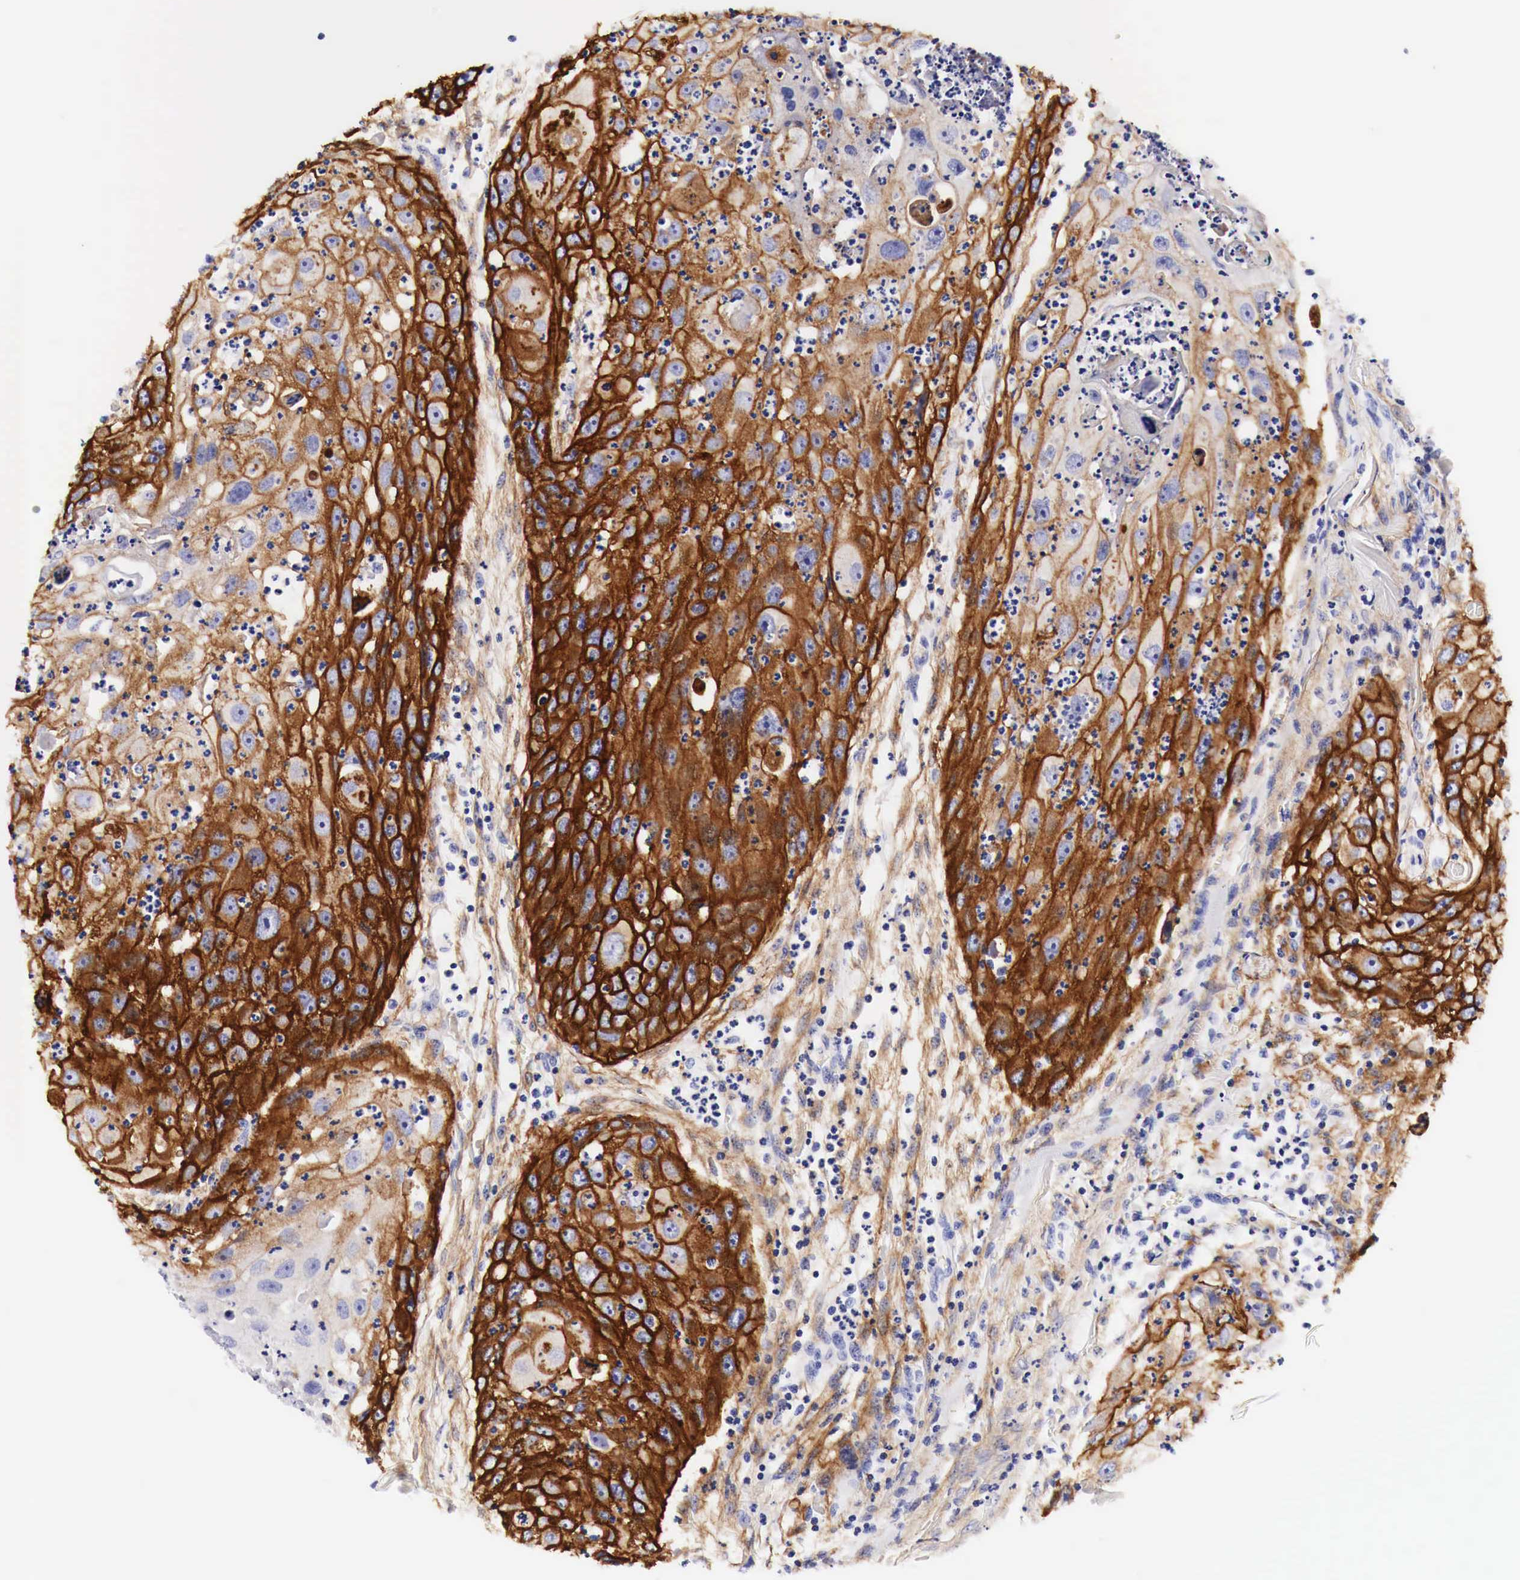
{"staining": {"intensity": "strong", "quantity": "25%-75%", "location": "cytoplasmic/membranous"}, "tissue": "head and neck cancer", "cell_type": "Tumor cells", "image_type": "cancer", "snomed": [{"axis": "morphology", "description": "Squamous cell carcinoma, NOS"}, {"axis": "topography", "description": "Head-Neck"}], "caption": "Protein expression analysis of human head and neck cancer (squamous cell carcinoma) reveals strong cytoplasmic/membranous staining in approximately 25%-75% of tumor cells.", "gene": "EGFR", "patient": {"sex": "male", "age": 64}}